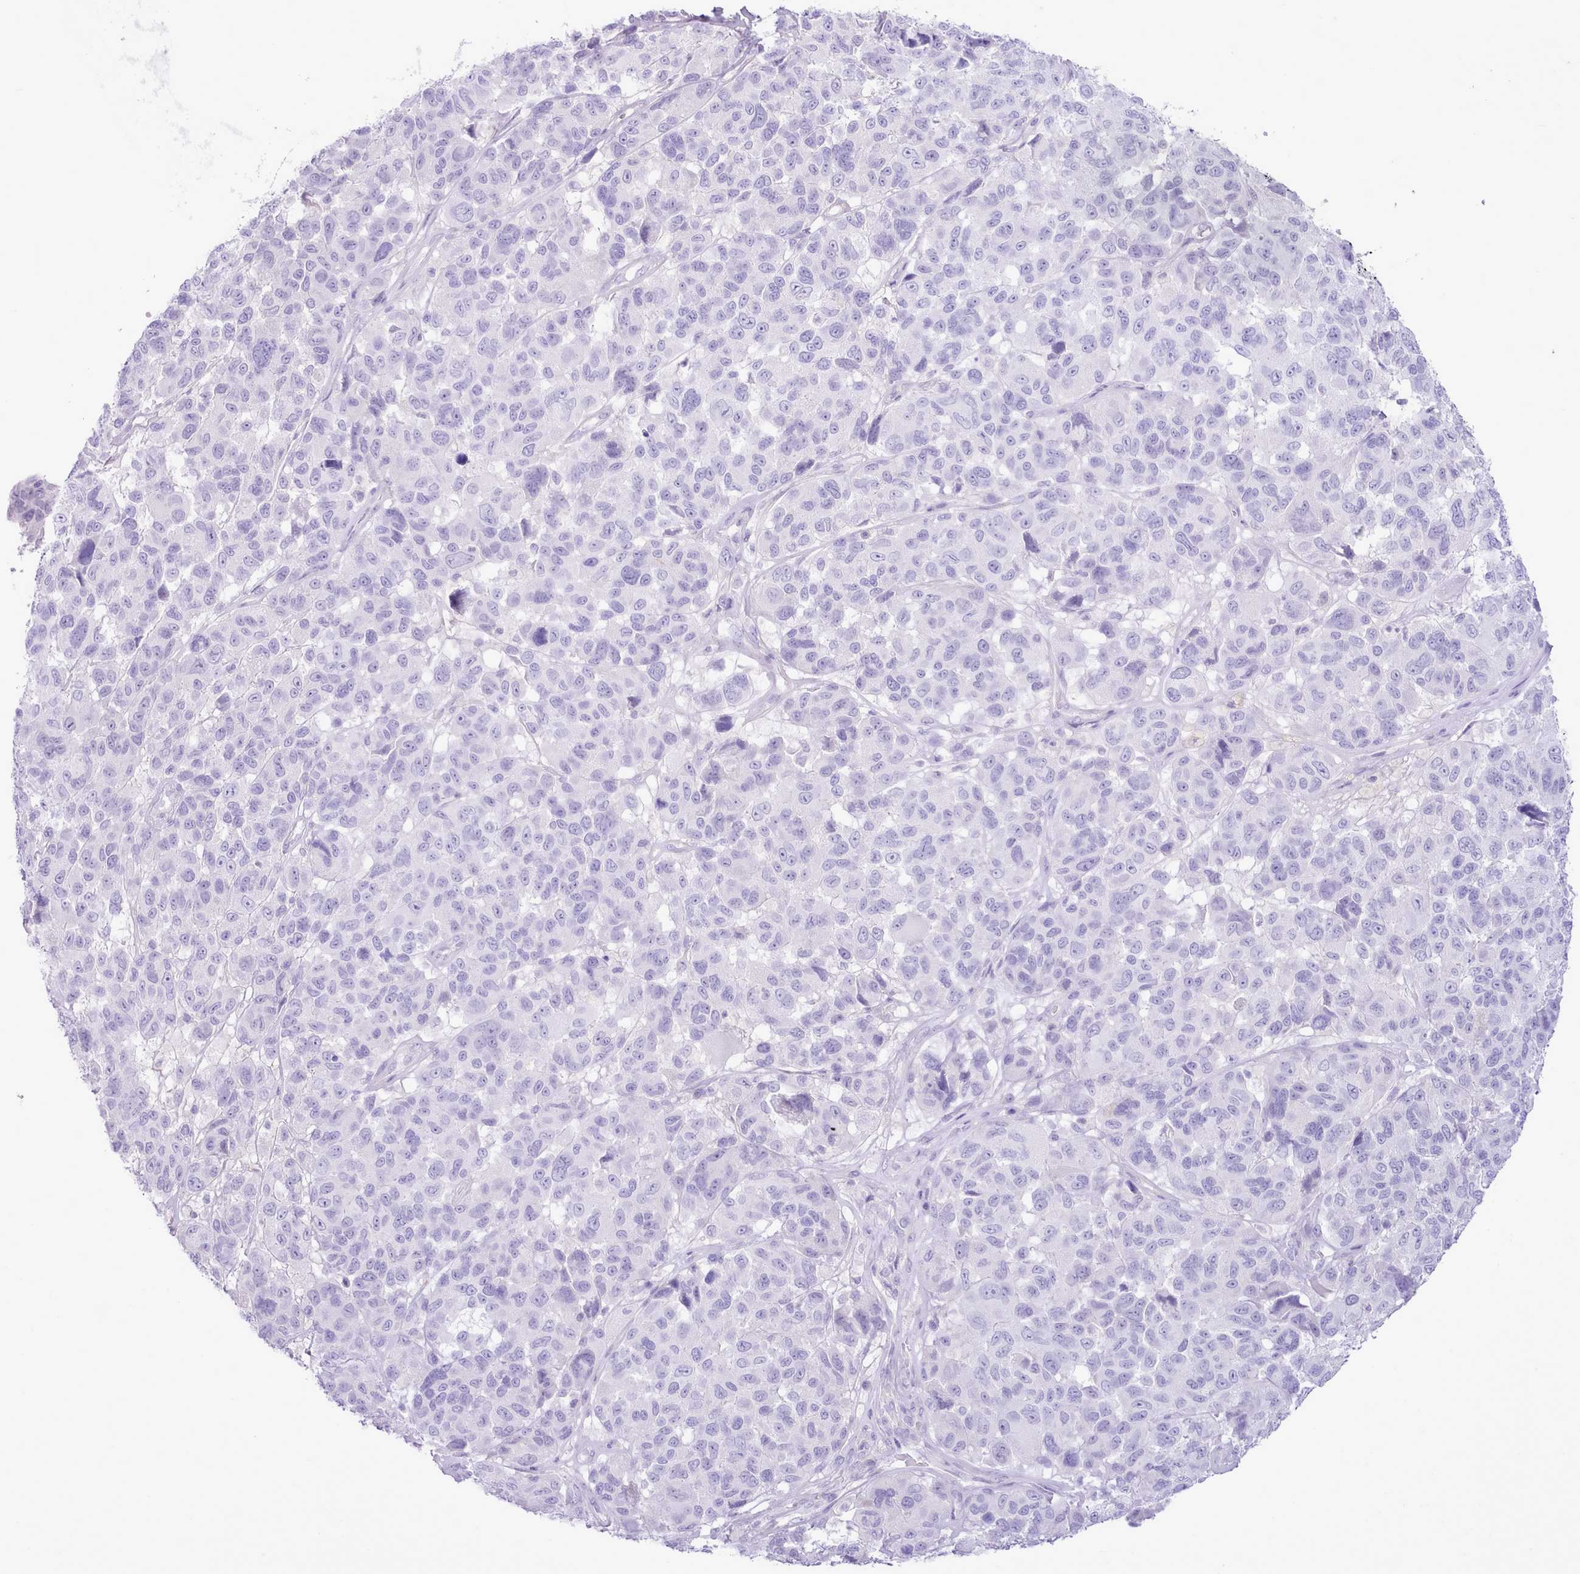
{"staining": {"intensity": "negative", "quantity": "none", "location": "none"}, "tissue": "melanoma", "cell_type": "Tumor cells", "image_type": "cancer", "snomed": [{"axis": "morphology", "description": "Malignant melanoma, NOS"}, {"axis": "topography", "description": "Skin"}], "caption": "Tumor cells are negative for protein expression in human malignant melanoma.", "gene": "MDFI", "patient": {"sex": "female", "age": 66}}